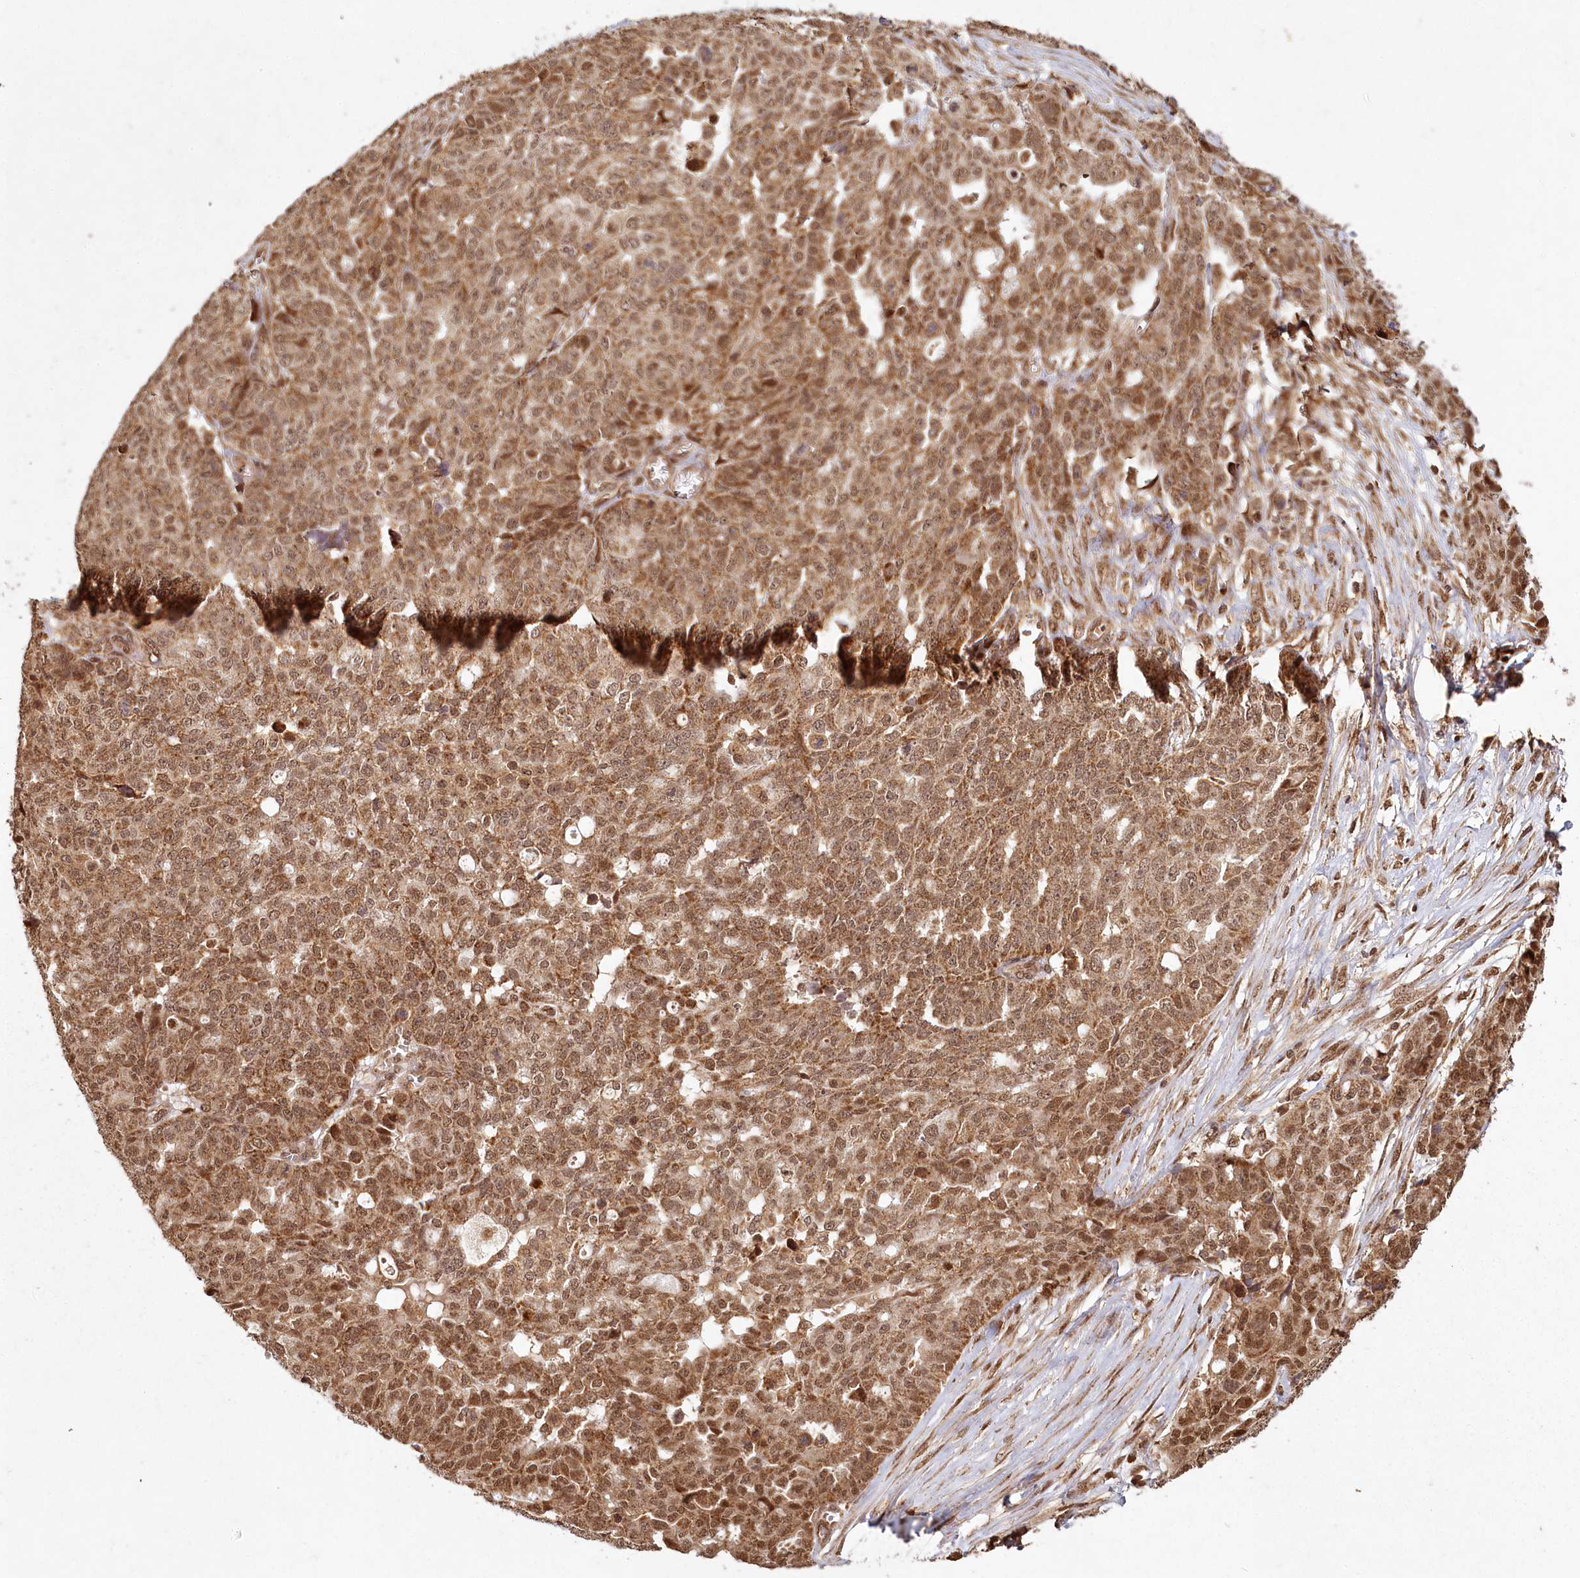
{"staining": {"intensity": "moderate", "quantity": ">75%", "location": "cytoplasmic/membranous,nuclear"}, "tissue": "ovarian cancer", "cell_type": "Tumor cells", "image_type": "cancer", "snomed": [{"axis": "morphology", "description": "Cystadenocarcinoma, serous, NOS"}, {"axis": "topography", "description": "Soft tissue"}, {"axis": "topography", "description": "Ovary"}], "caption": "The image shows immunohistochemical staining of ovarian cancer. There is moderate cytoplasmic/membranous and nuclear expression is seen in about >75% of tumor cells.", "gene": "MICU1", "patient": {"sex": "female", "age": 57}}